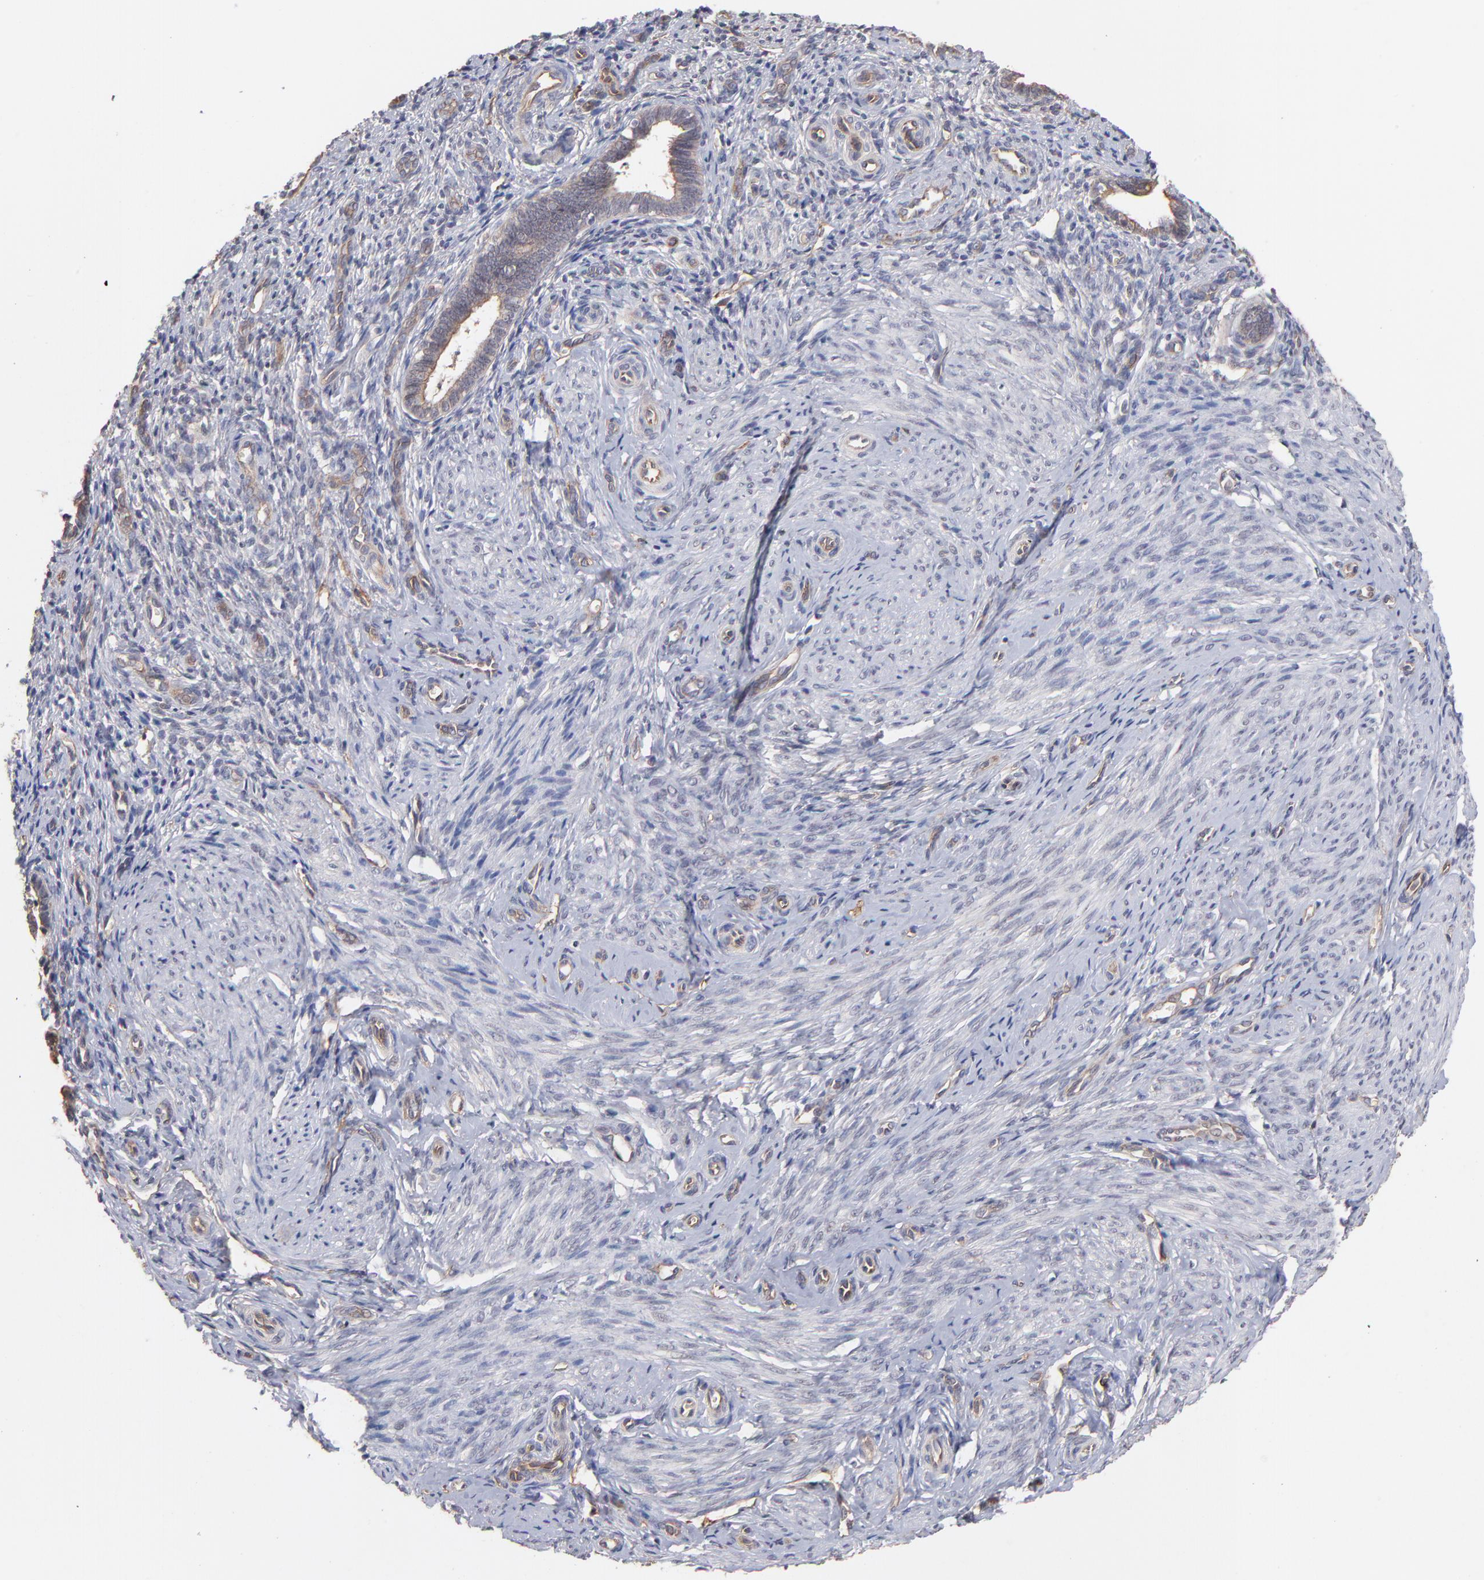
{"staining": {"intensity": "weak", "quantity": "25%-75%", "location": "cytoplasmic/membranous"}, "tissue": "endometrium", "cell_type": "Cells in endometrial stroma", "image_type": "normal", "snomed": [{"axis": "morphology", "description": "Normal tissue, NOS"}, {"axis": "topography", "description": "Endometrium"}], "caption": "Approximately 25%-75% of cells in endometrial stroma in benign endometrium display weak cytoplasmic/membranous protein positivity as visualized by brown immunohistochemical staining.", "gene": "STAP2", "patient": {"sex": "female", "age": 27}}